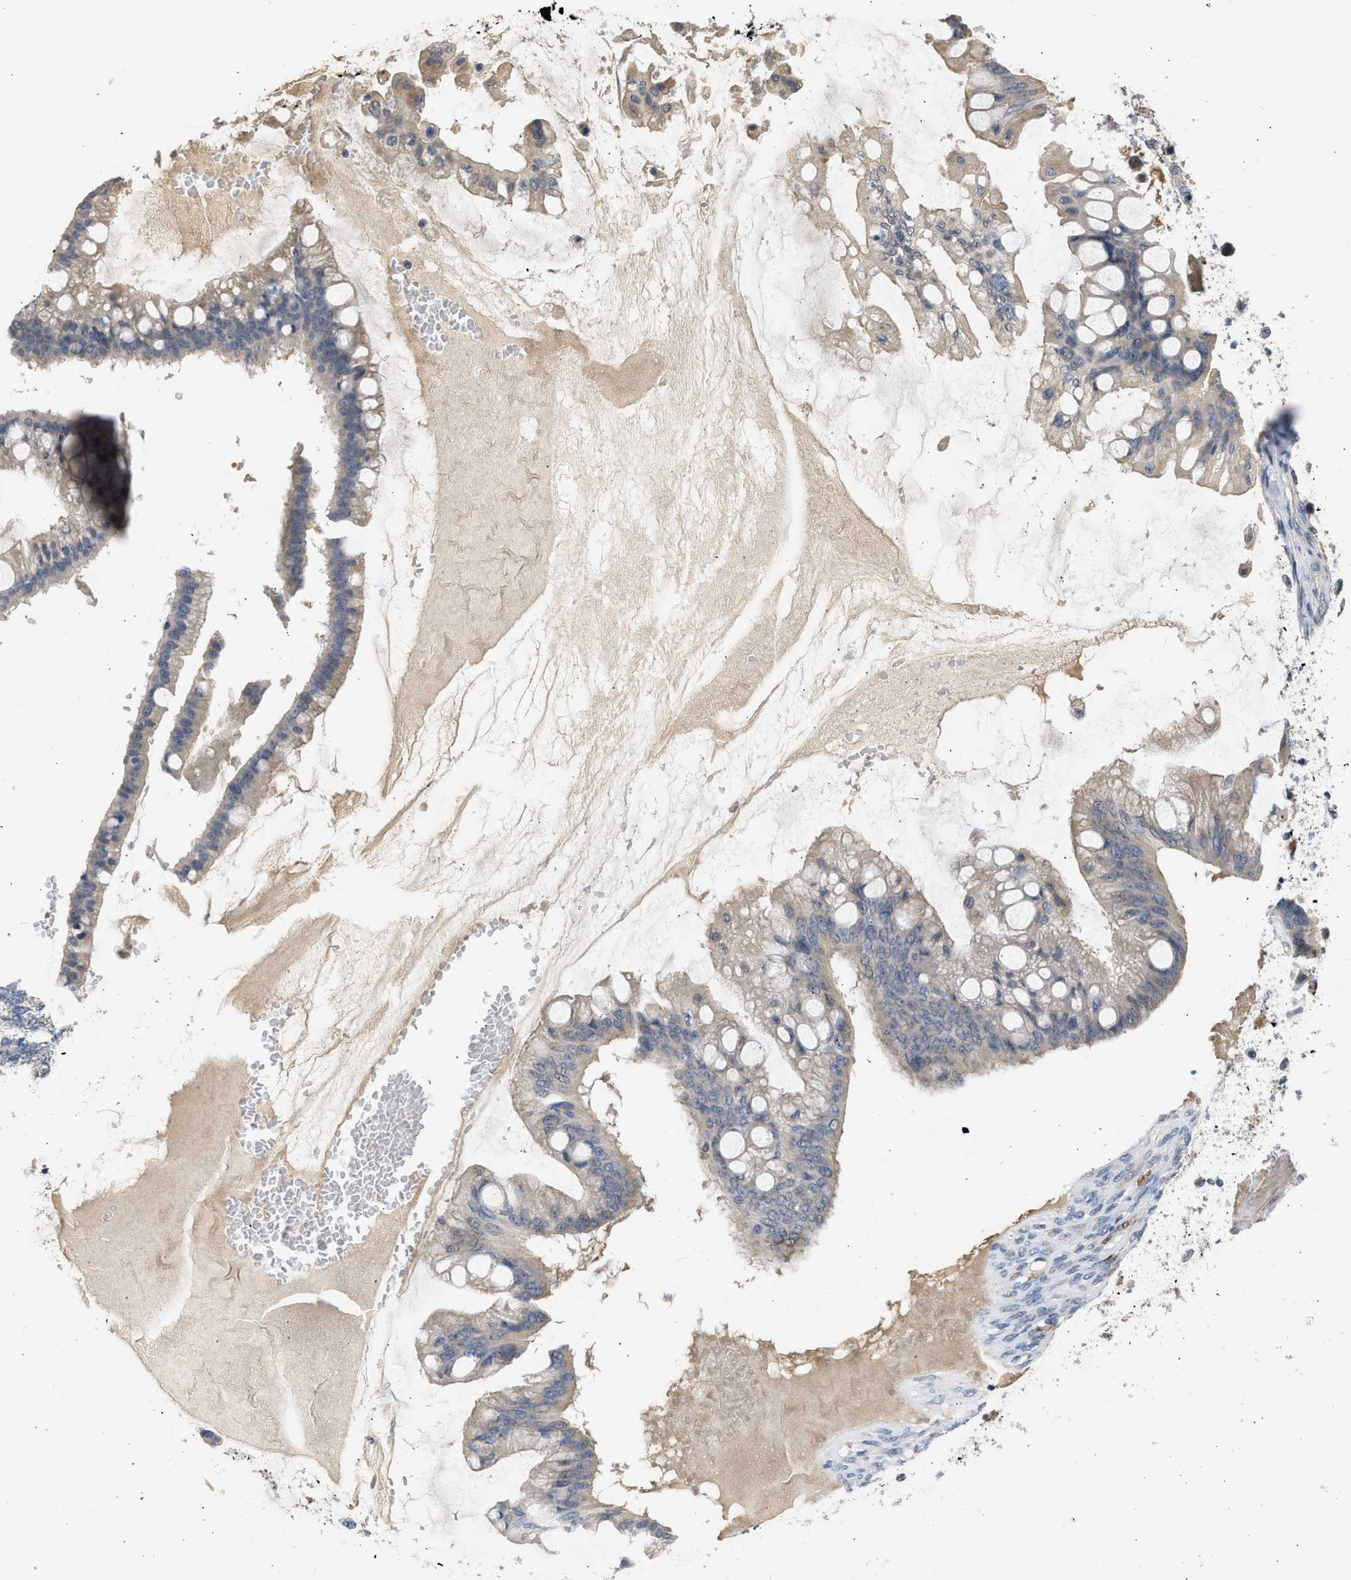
{"staining": {"intensity": "moderate", "quantity": ">75%", "location": "cytoplasmic/membranous"}, "tissue": "ovarian cancer", "cell_type": "Tumor cells", "image_type": "cancer", "snomed": [{"axis": "morphology", "description": "Cystadenocarcinoma, mucinous, NOS"}, {"axis": "topography", "description": "Ovary"}], "caption": "An IHC histopathology image of neoplastic tissue is shown. Protein staining in brown labels moderate cytoplasmic/membranous positivity in mucinous cystadenocarcinoma (ovarian) within tumor cells.", "gene": "SULT2A1", "patient": {"sex": "female", "age": 73}}